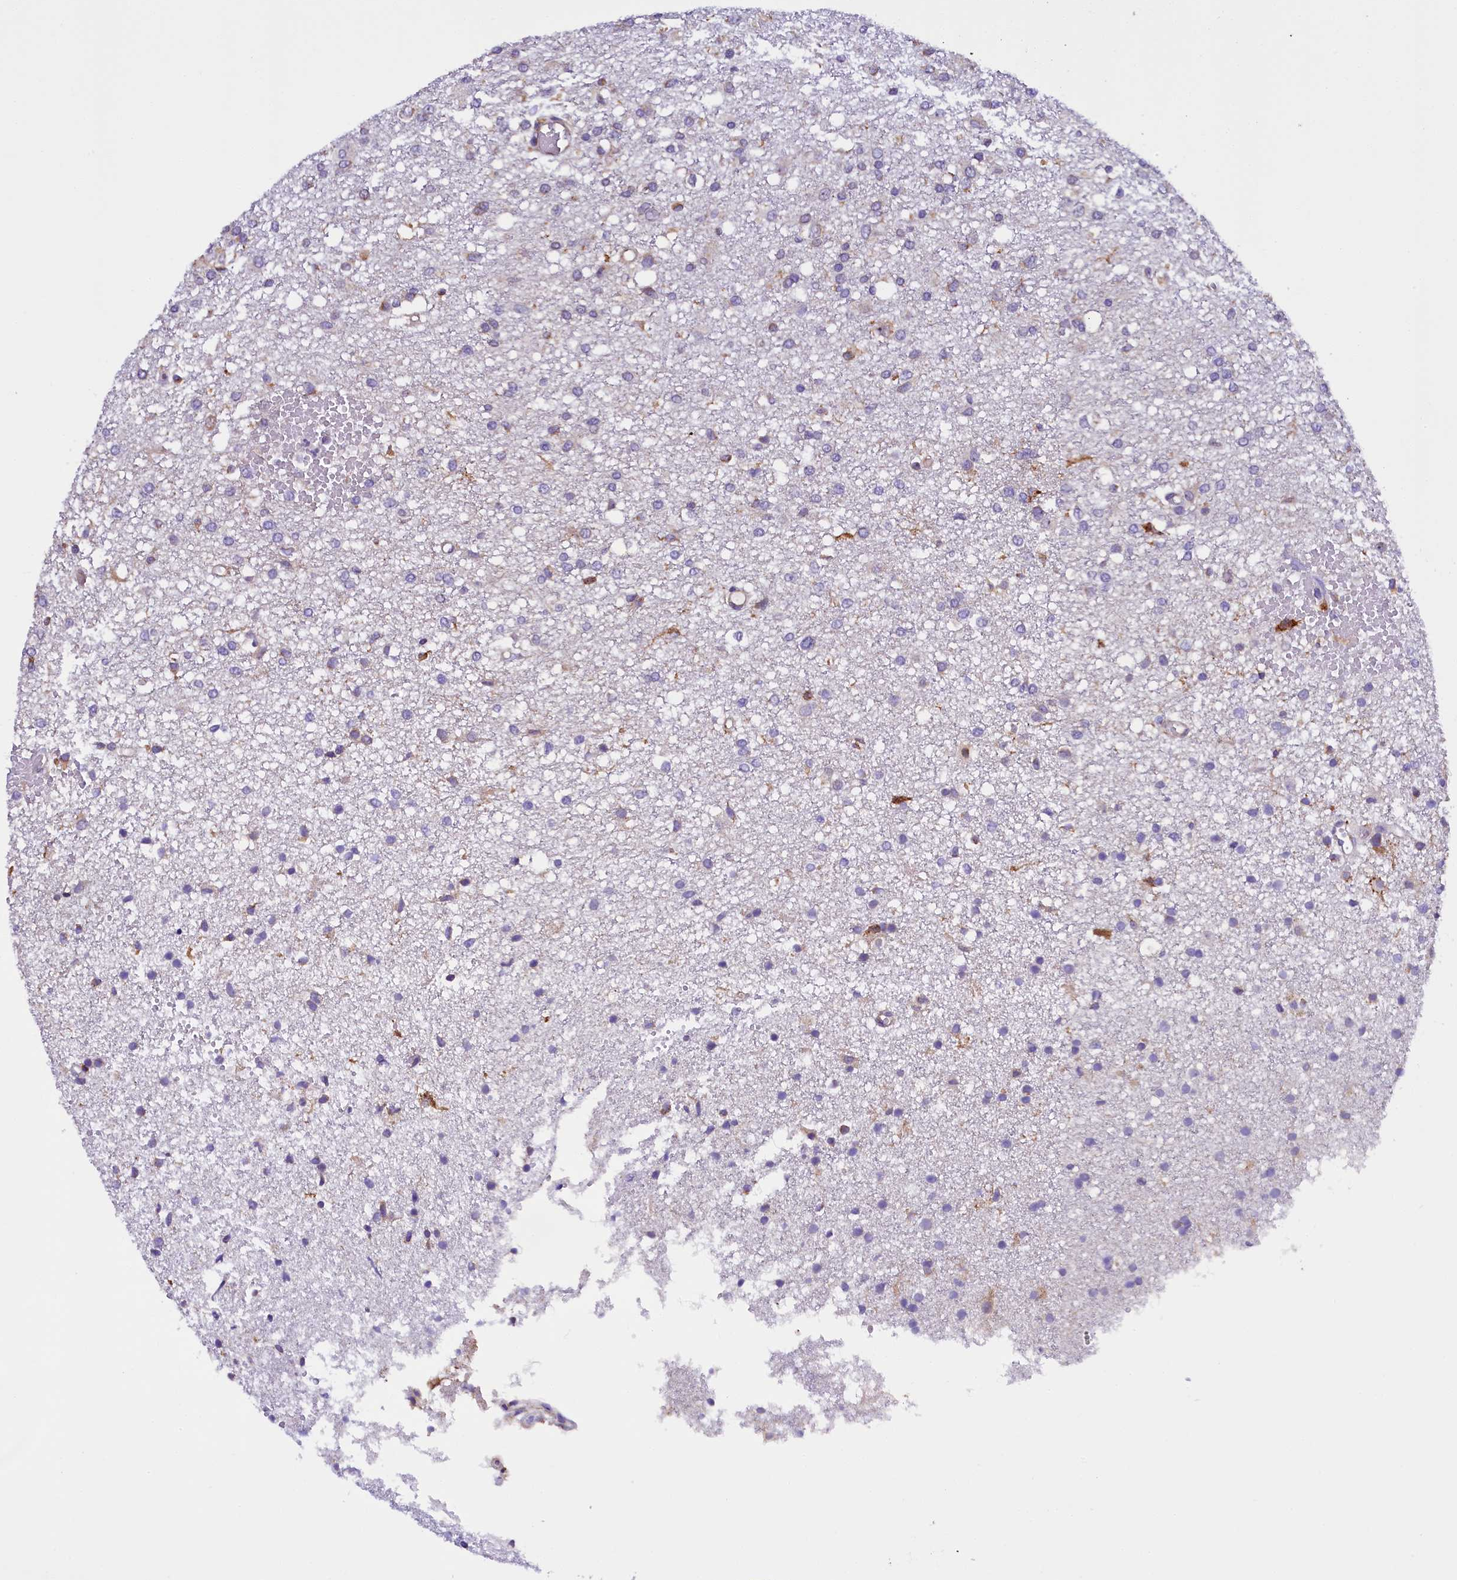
{"staining": {"intensity": "negative", "quantity": "none", "location": "none"}, "tissue": "glioma", "cell_type": "Tumor cells", "image_type": "cancer", "snomed": [{"axis": "morphology", "description": "Glioma, malignant, High grade"}, {"axis": "topography", "description": "Brain"}], "caption": "A high-resolution histopathology image shows IHC staining of glioma, which reveals no significant positivity in tumor cells.", "gene": "CAPS2", "patient": {"sex": "female", "age": 59}}